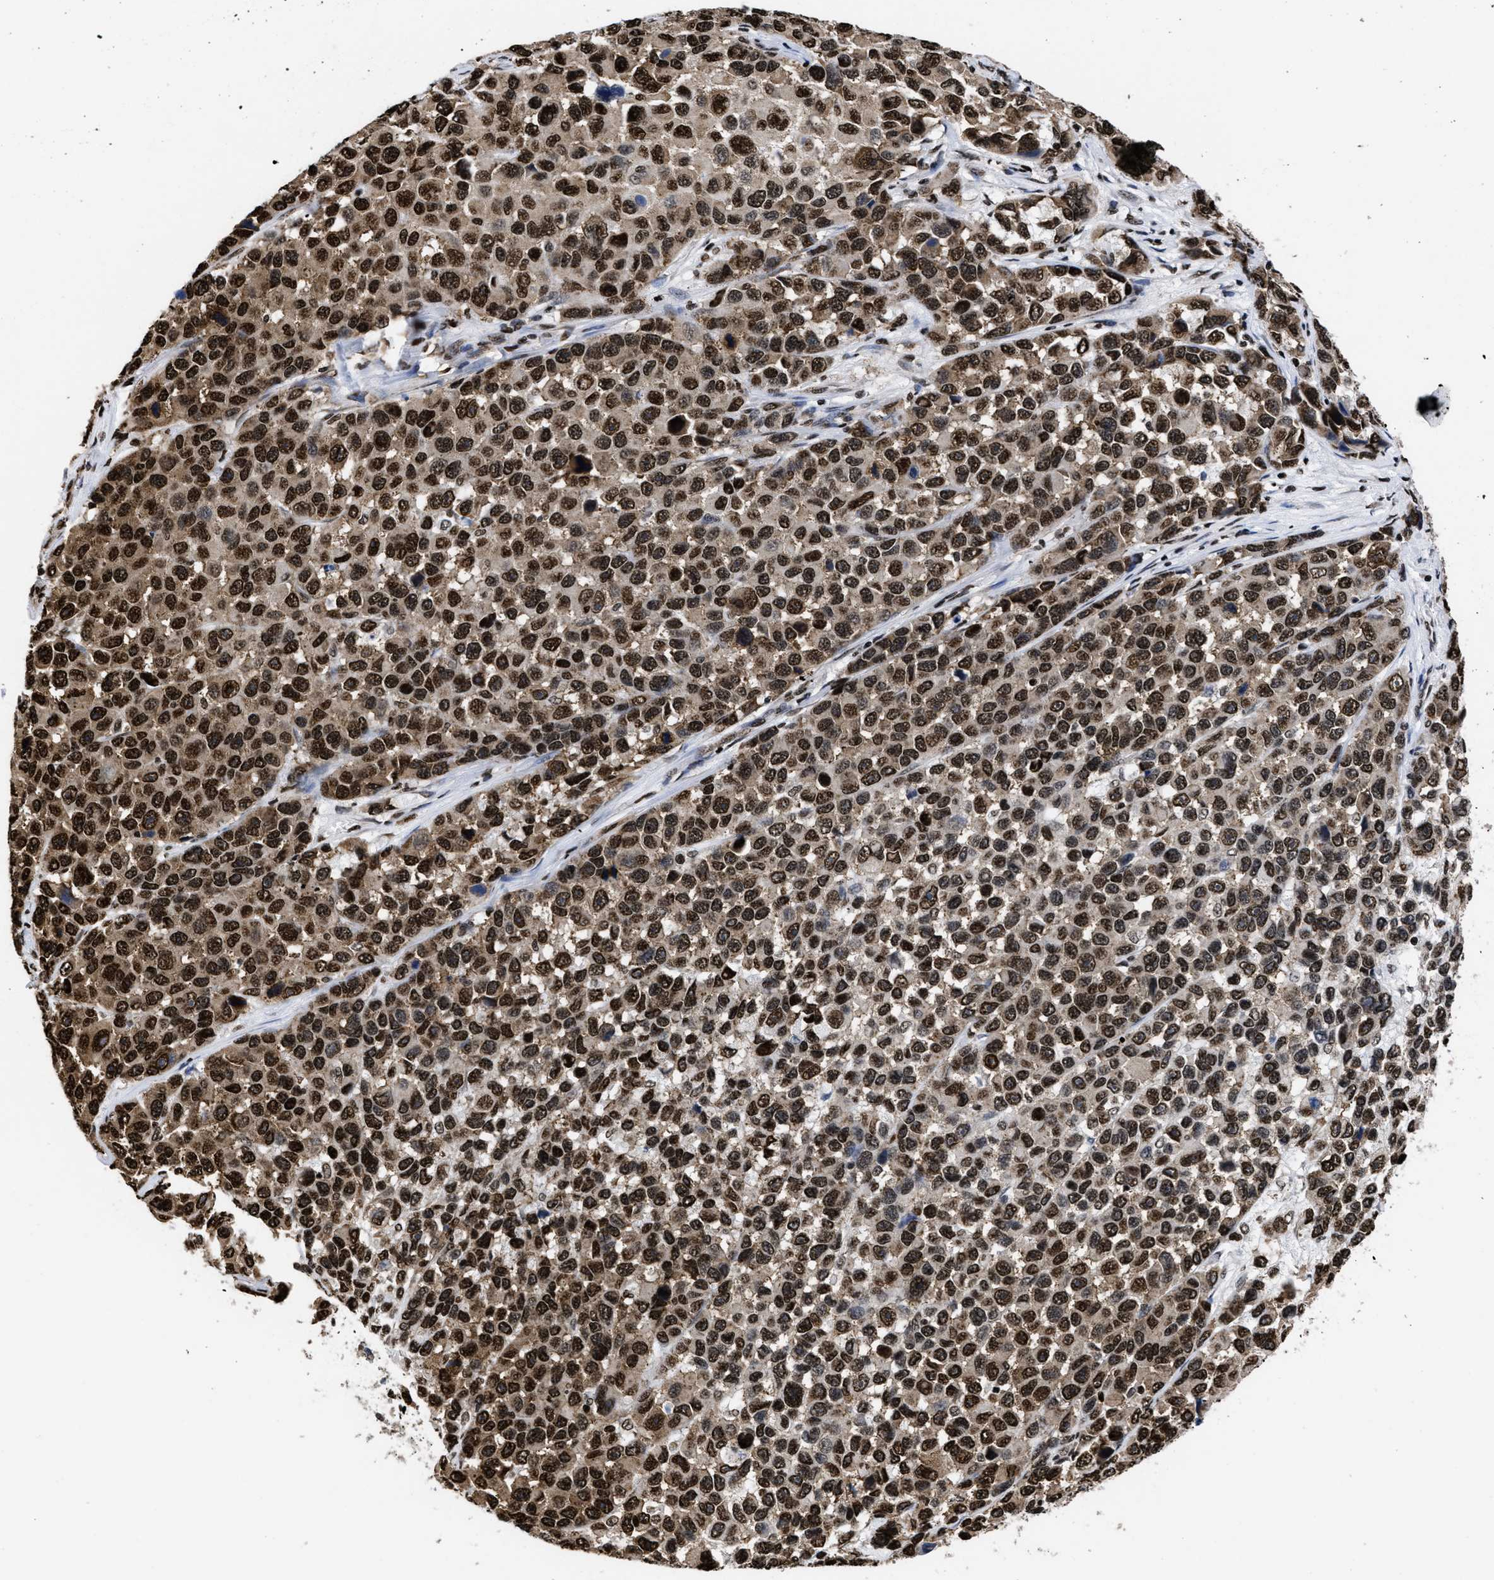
{"staining": {"intensity": "strong", "quantity": ">75%", "location": "cytoplasmic/membranous,nuclear"}, "tissue": "melanoma", "cell_type": "Tumor cells", "image_type": "cancer", "snomed": [{"axis": "morphology", "description": "Malignant melanoma, NOS"}, {"axis": "topography", "description": "Skin"}], "caption": "Protein positivity by immunohistochemistry (IHC) shows strong cytoplasmic/membranous and nuclear positivity in about >75% of tumor cells in malignant melanoma.", "gene": "CALHM3", "patient": {"sex": "male", "age": 53}}